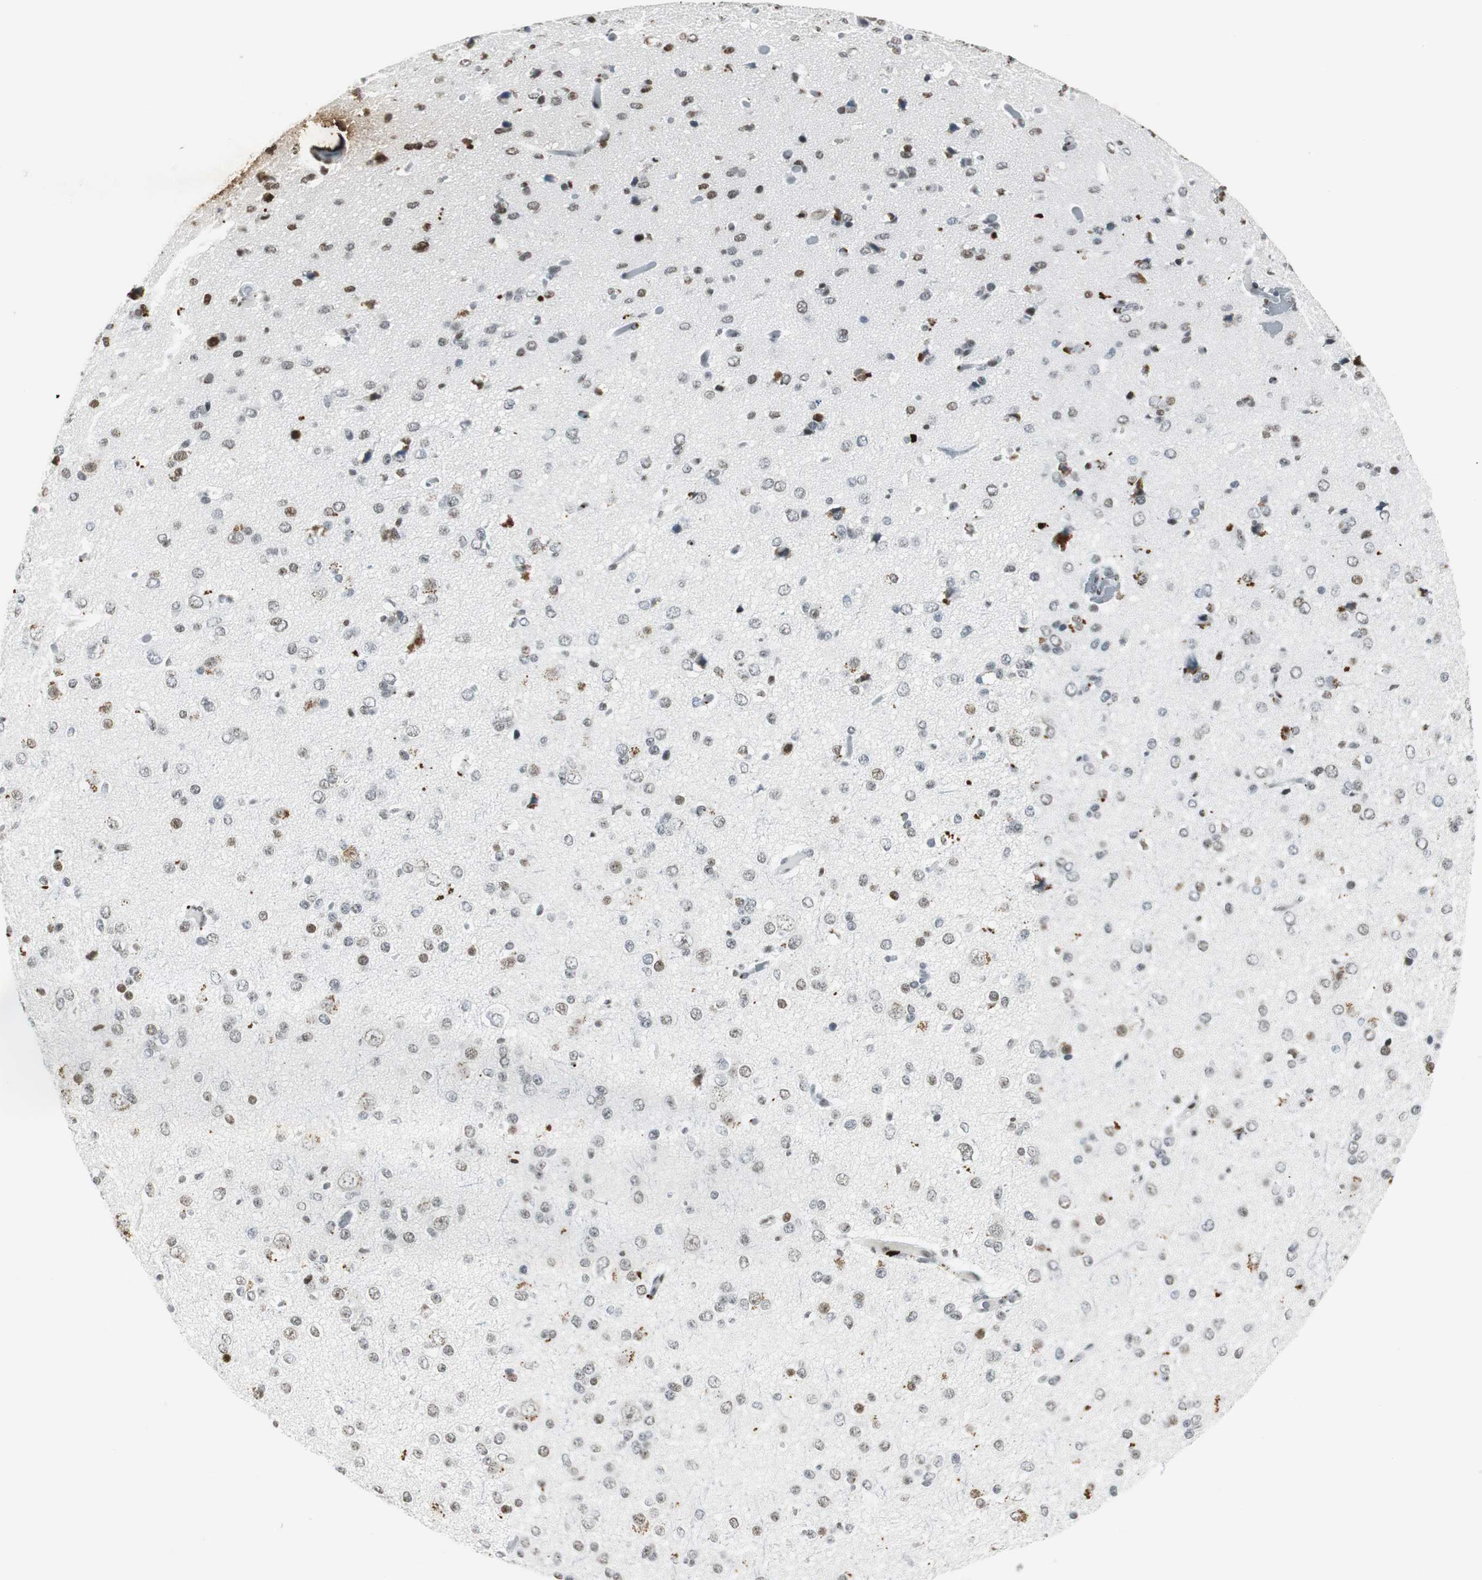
{"staining": {"intensity": "weak", "quantity": "<25%", "location": "nuclear"}, "tissue": "glioma", "cell_type": "Tumor cells", "image_type": "cancer", "snomed": [{"axis": "morphology", "description": "Glioma, malignant, Low grade"}, {"axis": "topography", "description": "Brain"}], "caption": "DAB (3,3'-diaminobenzidine) immunohistochemical staining of low-grade glioma (malignant) reveals no significant expression in tumor cells. (Brightfield microscopy of DAB (3,3'-diaminobenzidine) immunohistochemistry (IHC) at high magnification).", "gene": "RBBP4", "patient": {"sex": "male", "age": 42}}